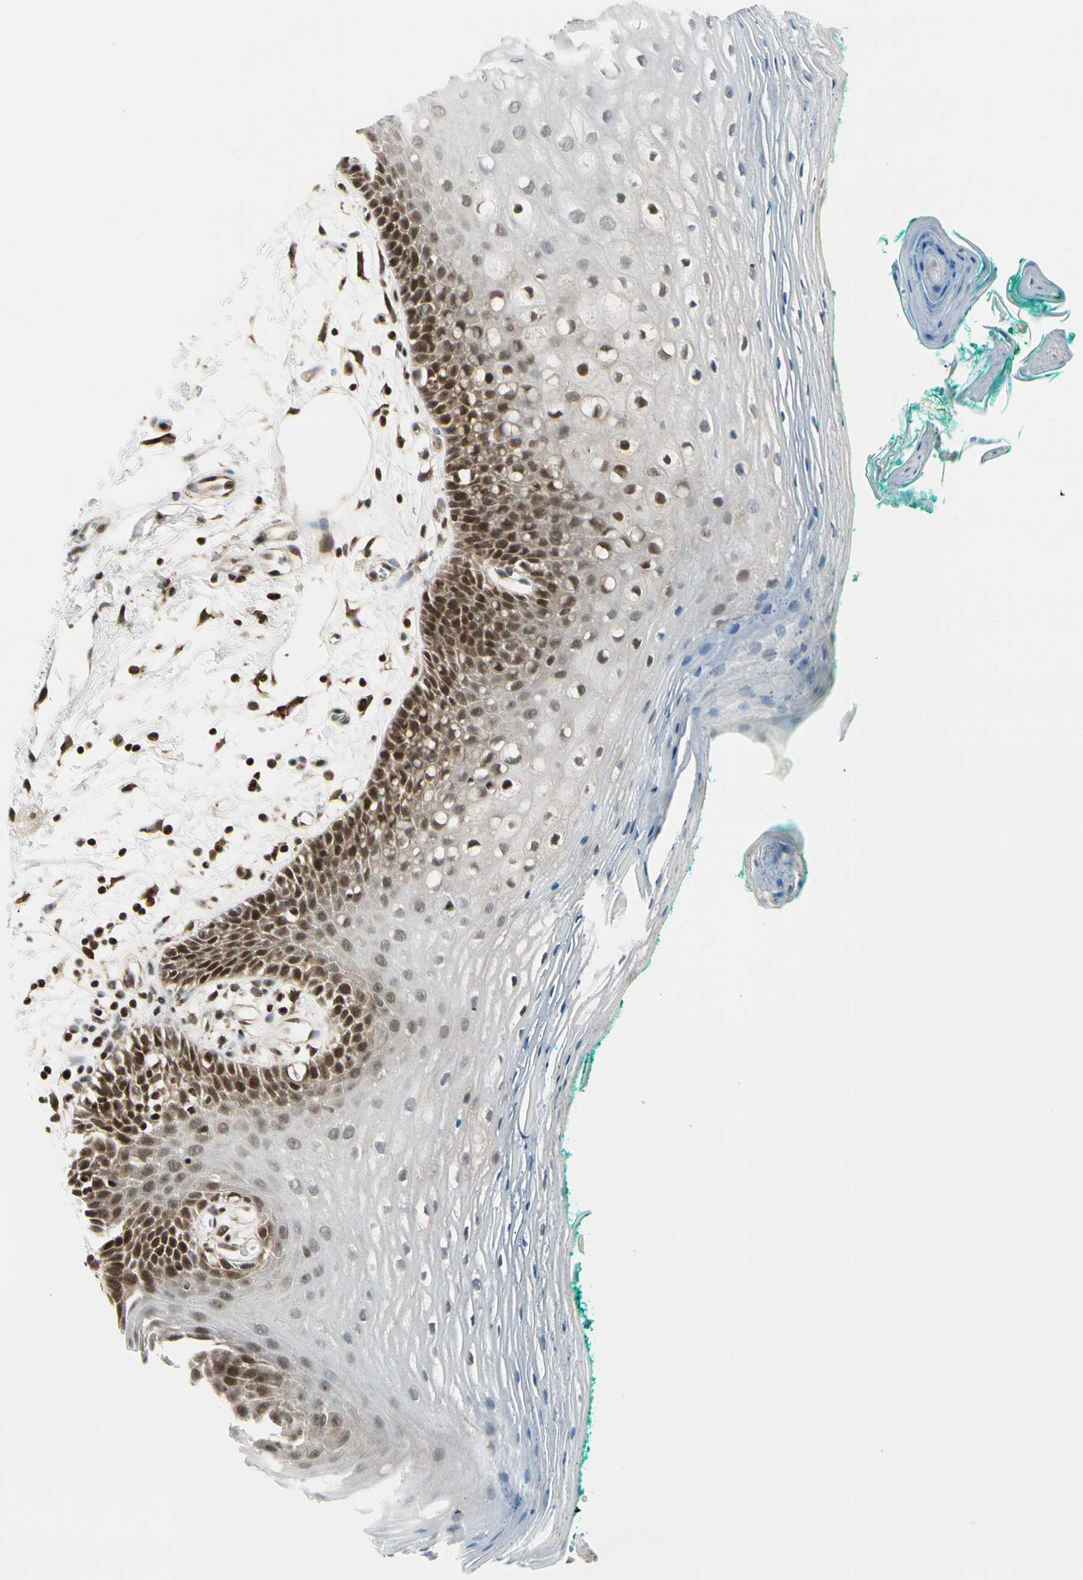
{"staining": {"intensity": "moderate", "quantity": "25%-75%", "location": "cytoplasmic/membranous,nuclear"}, "tissue": "oral mucosa", "cell_type": "Squamous epithelial cells", "image_type": "normal", "snomed": [{"axis": "morphology", "description": "Normal tissue, NOS"}, {"axis": "topography", "description": "Skeletal muscle"}, {"axis": "topography", "description": "Oral tissue"}, {"axis": "topography", "description": "Peripheral nerve tissue"}], "caption": "Squamous epithelial cells display moderate cytoplasmic/membranous,nuclear expression in approximately 25%-75% of cells in unremarkable oral mucosa. (Brightfield microscopy of DAB IHC at high magnification).", "gene": "DAXX", "patient": {"sex": "female", "age": 84}}